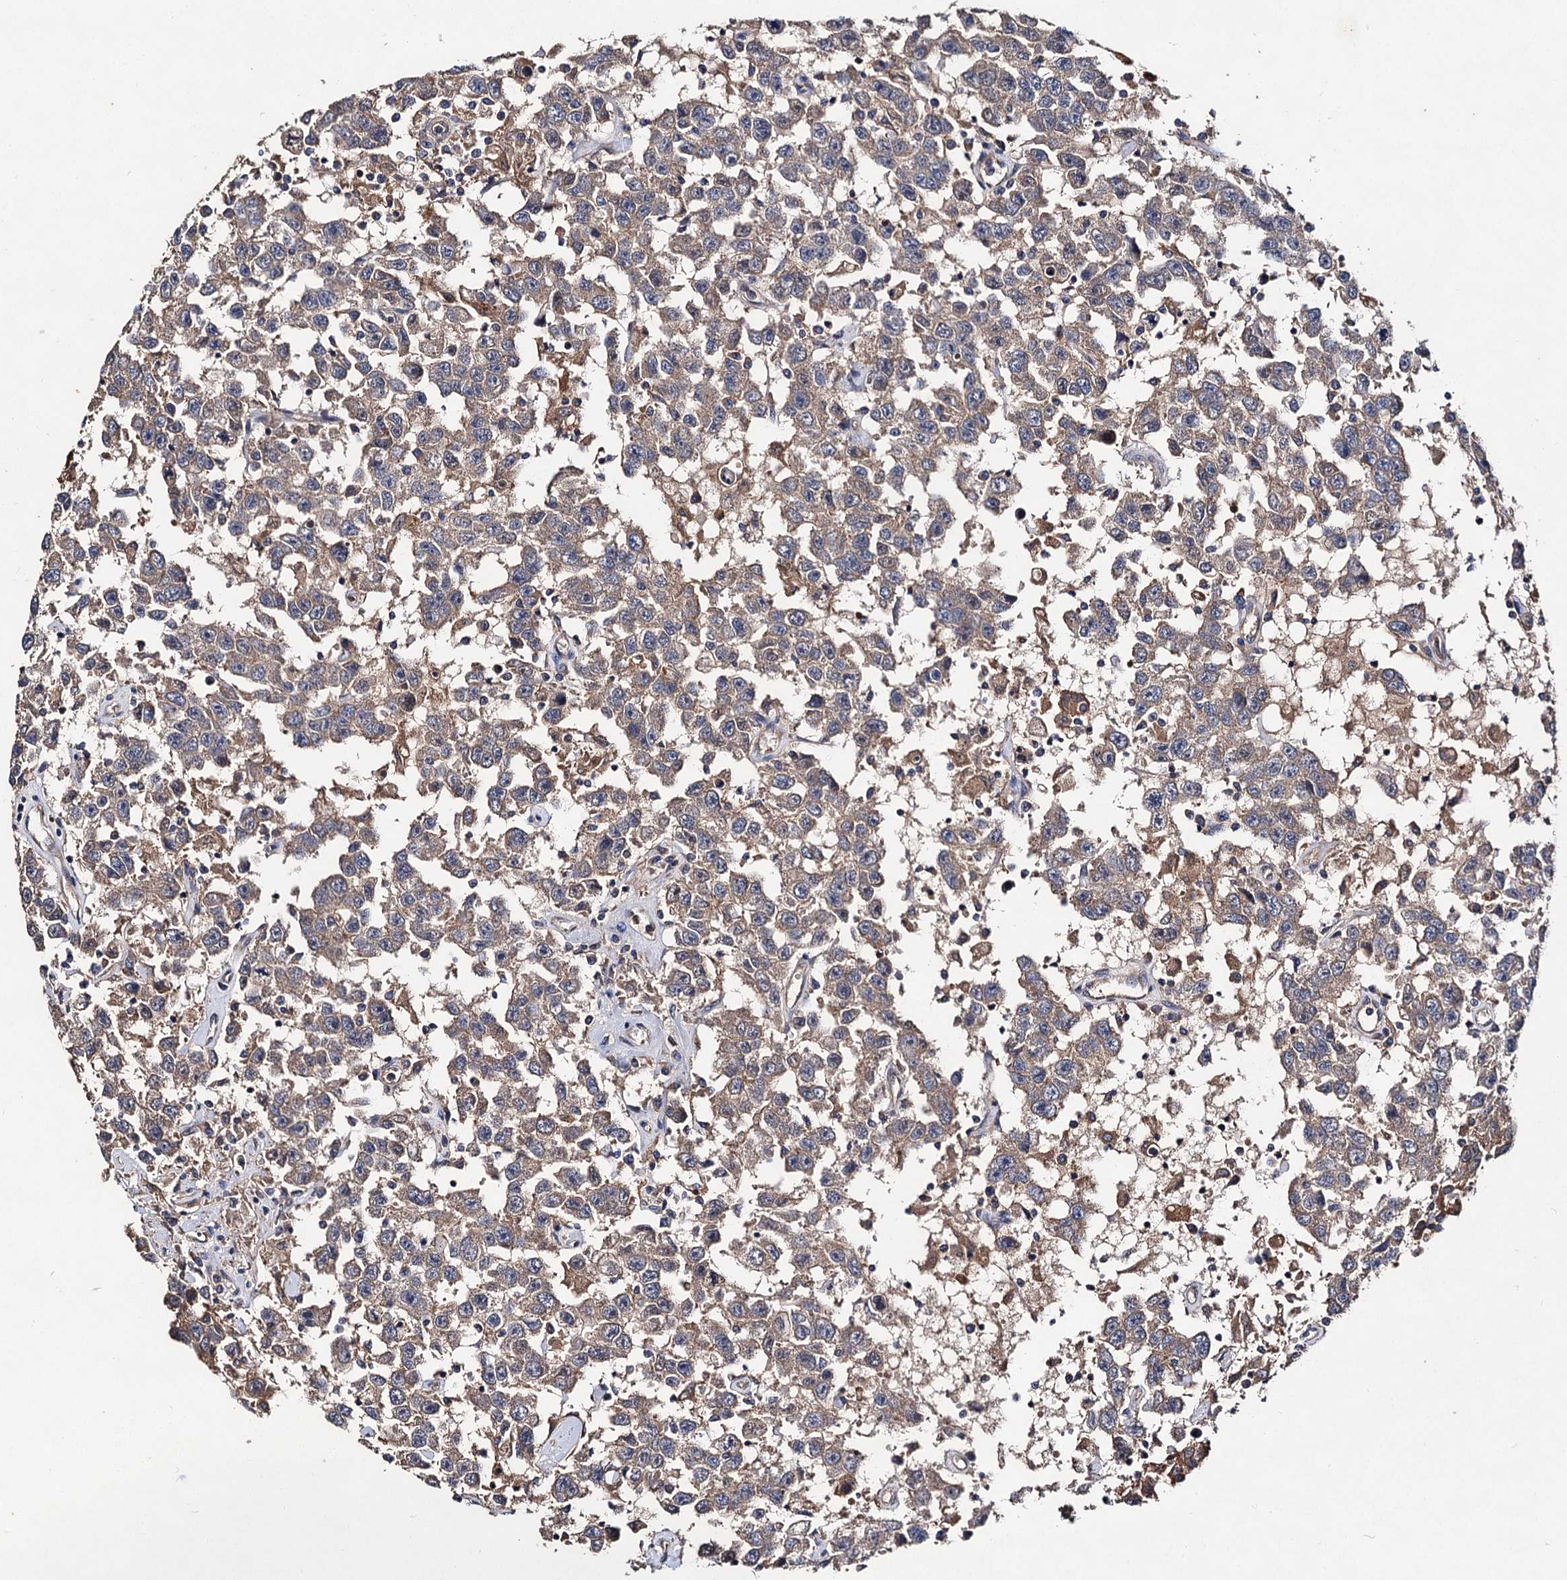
{"staining": {"intensity": "weak", "quantity": ">75%", "location": "cytoplasmic/membranous"}, "tissue": "testis cancer", "cell_type": "Tumor cells", "image_type": "cancer", "snomed": [{"axis": "morphology", "description": "Seminoma, NOS"}, {"axis": "topography", "description": "Testis"}], "caption": "The image exhibits a brown stain indicating the presence of a protein in the cytoplasmic/membranous of tumor cells in testis seminoma.", "gene": "VPS29", "patient": {"sex": "male", "age": 41}}